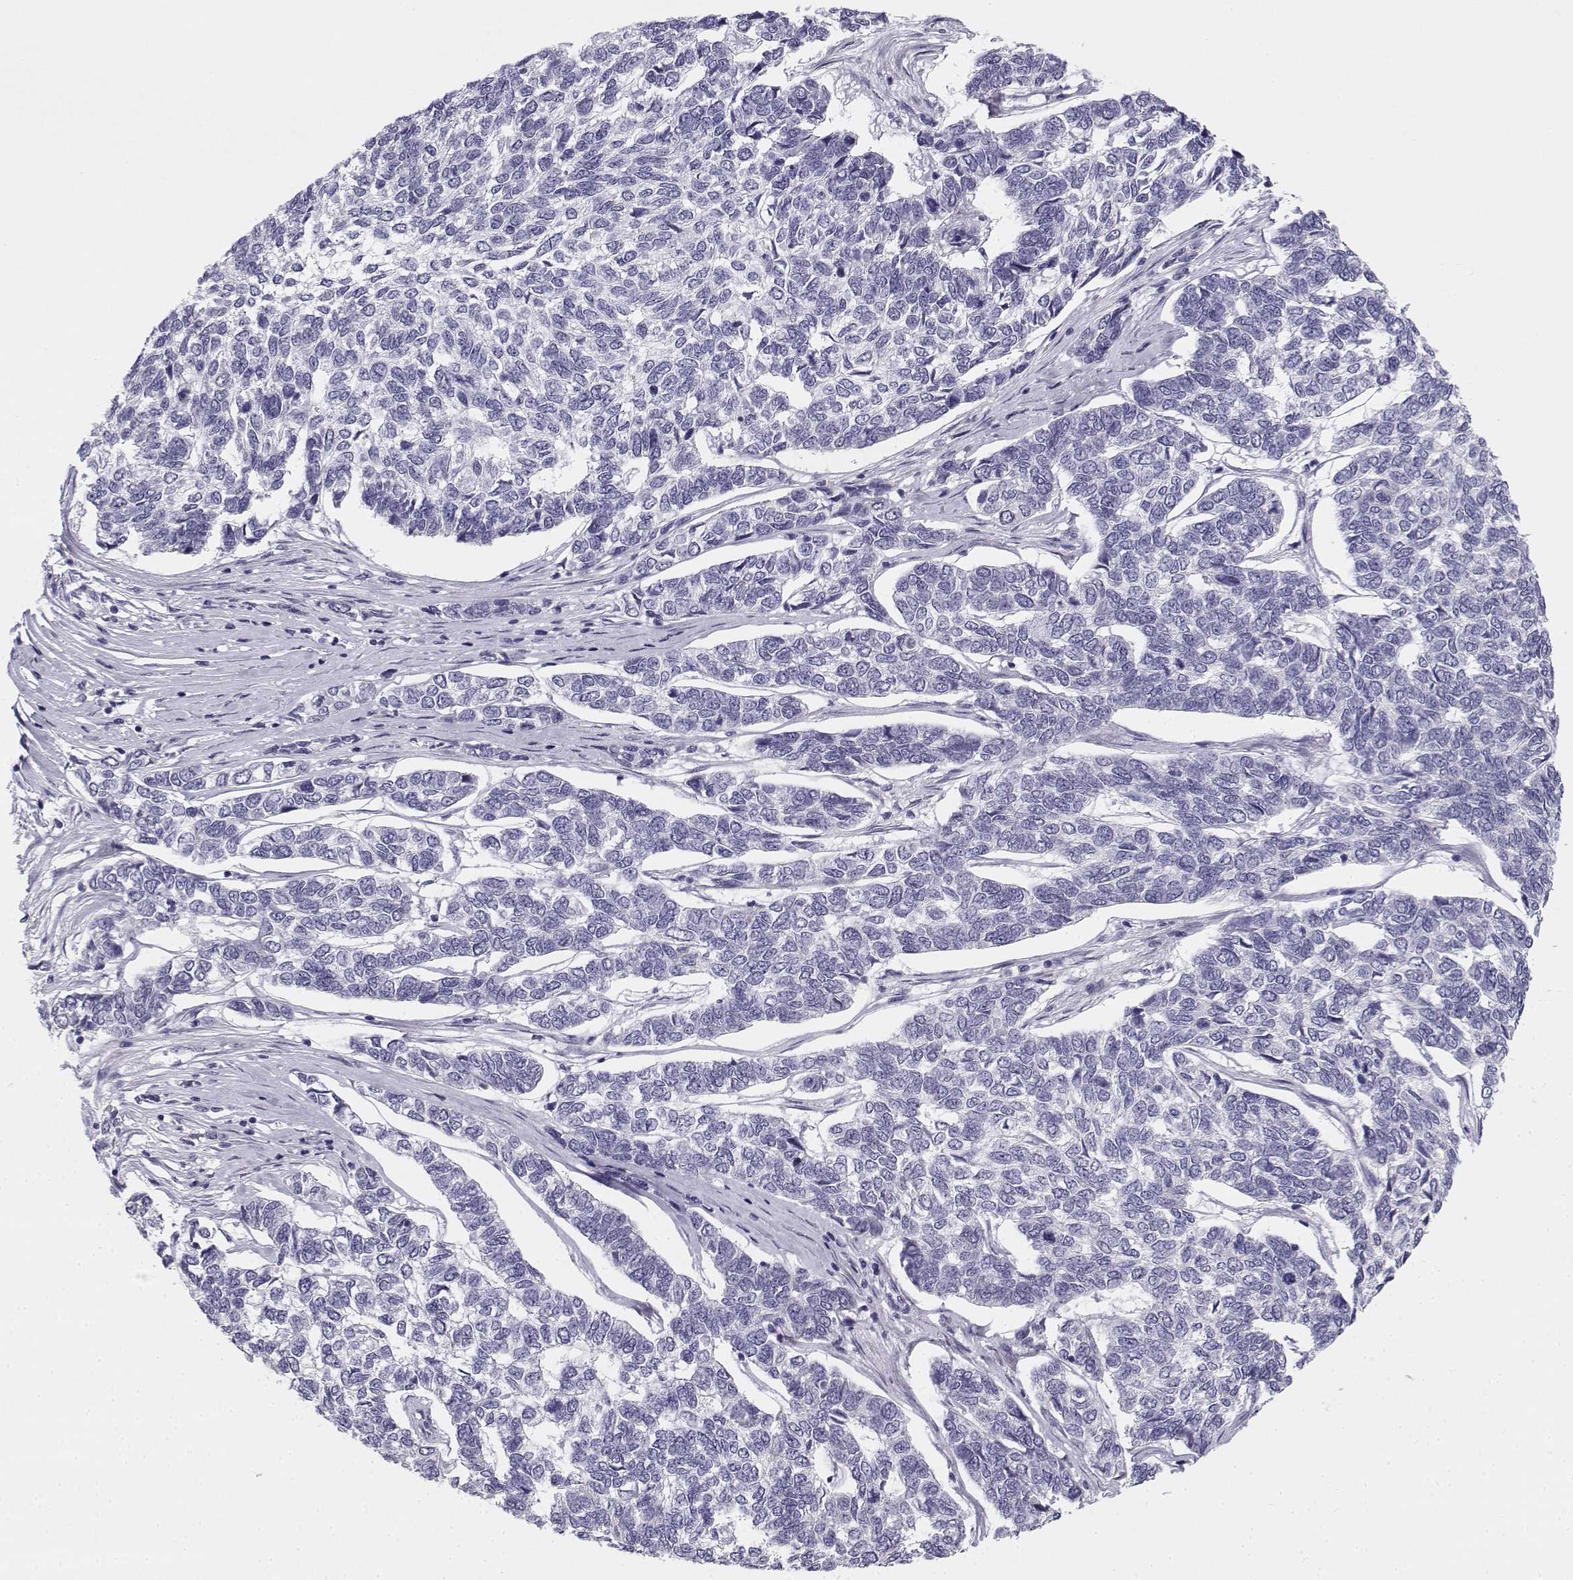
{"staining": {"intensity": "negative", "quantity": "none", "location": "none"}, "tissue": "skin cancer", "cell_type": "Tumor cells", "image_type": "cancer", "snomed": [{"axis": "morphology", "description": "Basal cell carcinoma"}, {"axis": "topography", "description": "Skin"}], "caption": "This is a photomicrograph of immunohistochemistry (IHC) staining of skin cancer, which shows no positivity in tumor cells. (DAB immunohistochemistry, high magnification).", "gene": "CREB3L3", "patient": {"sex": "female", "age": 65}}